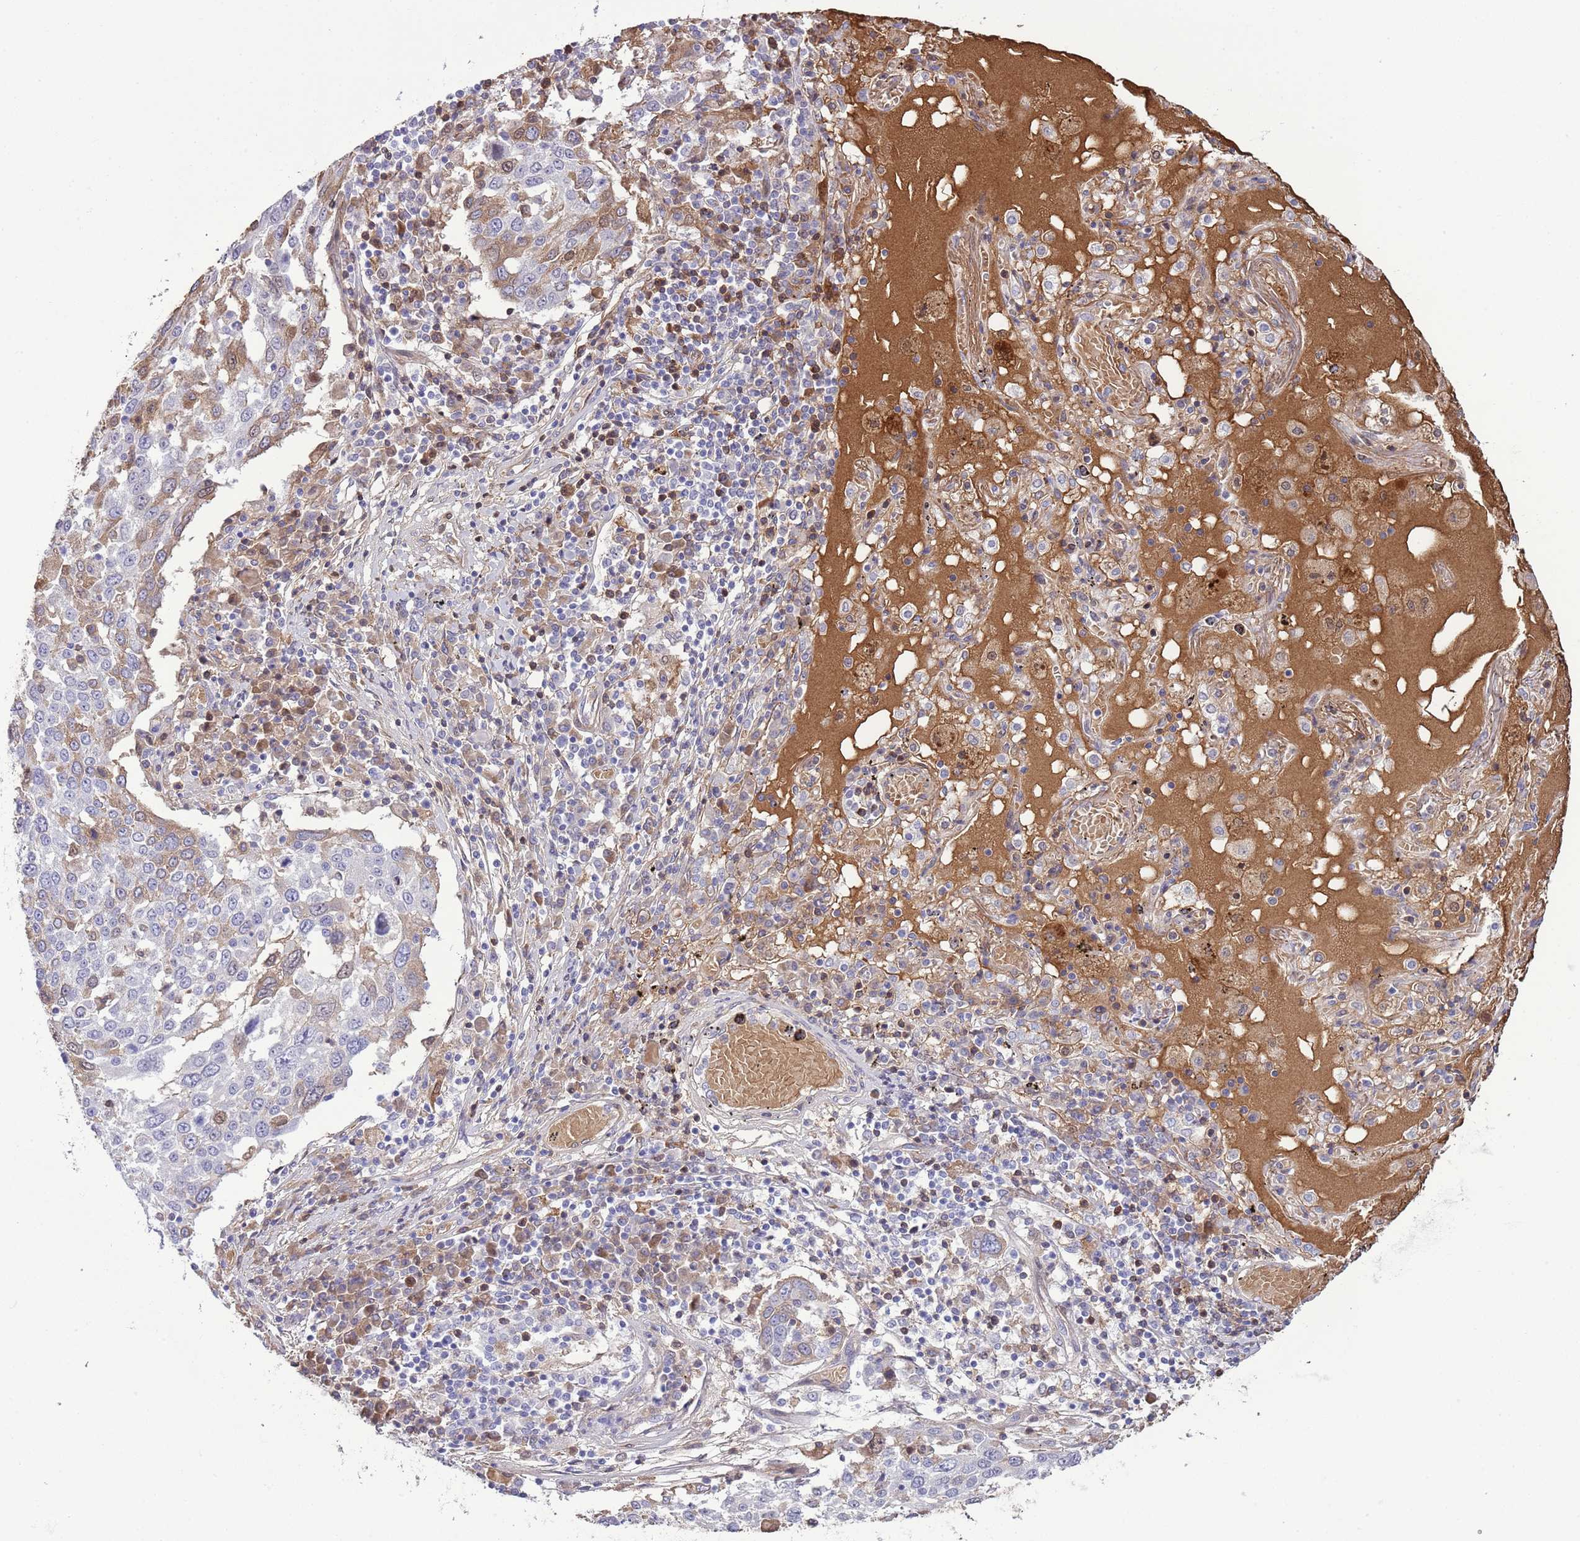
{"staining": {"intensity": "weak", "quantity": "<25%", "location": "cytoplasmic/membranous"}, "tissue": "lung cancer", "cell_type": "Tumor cells", "image_type": "cancer", "snomed": [{"axis": "morphology", "description": "Squamous cell carcinoma, NOS"}, {"axis": "topography", "description": "Lung"}], "caption": "Lung squamous cell carcinoma was stained to show a protein in brown. There is no significant staining in tumor cells.", "gene": "ABHD17C", "patient": {"sex": "male", "age": 65}}